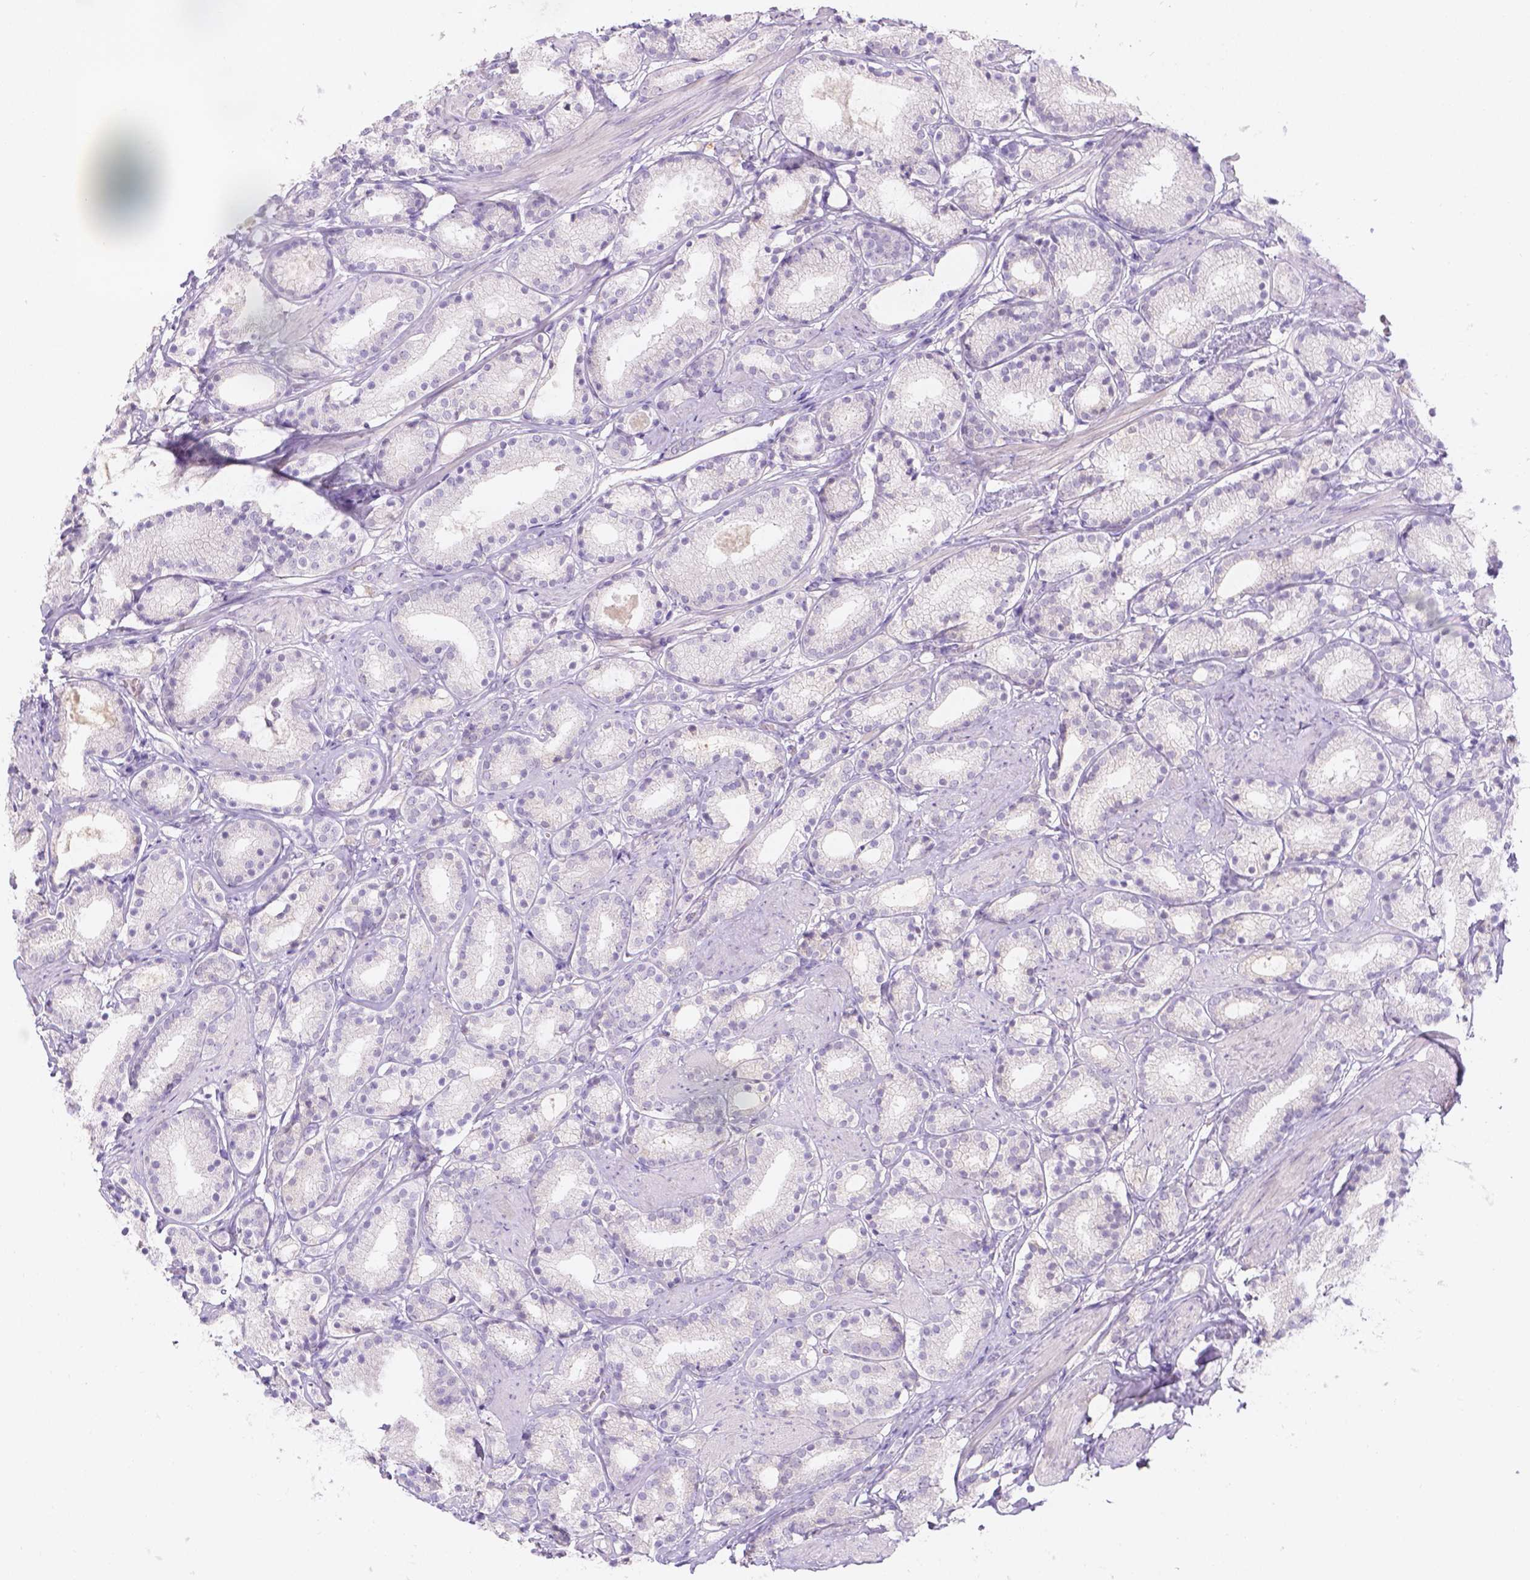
{"staining": {"intensity": "negative", "quantity": "none", "location": "none"}, "tissue": "prostate cancer", "cell_type": "Tumor cells", "image_type": "cancer", "snomed": [{"axis": "morphology", "description": "Adenocarcinoma, High grade"}, {"axis": "topography", "description": "Prostate"}], "caption": "This is a micrograph of immunohistochemistry staining of high-grade adenocarcinoma (prostate), which shows no staining in tumor cells.", "gene": "DCAF4L1", "patient": {"sex": "male", "age": 63}}